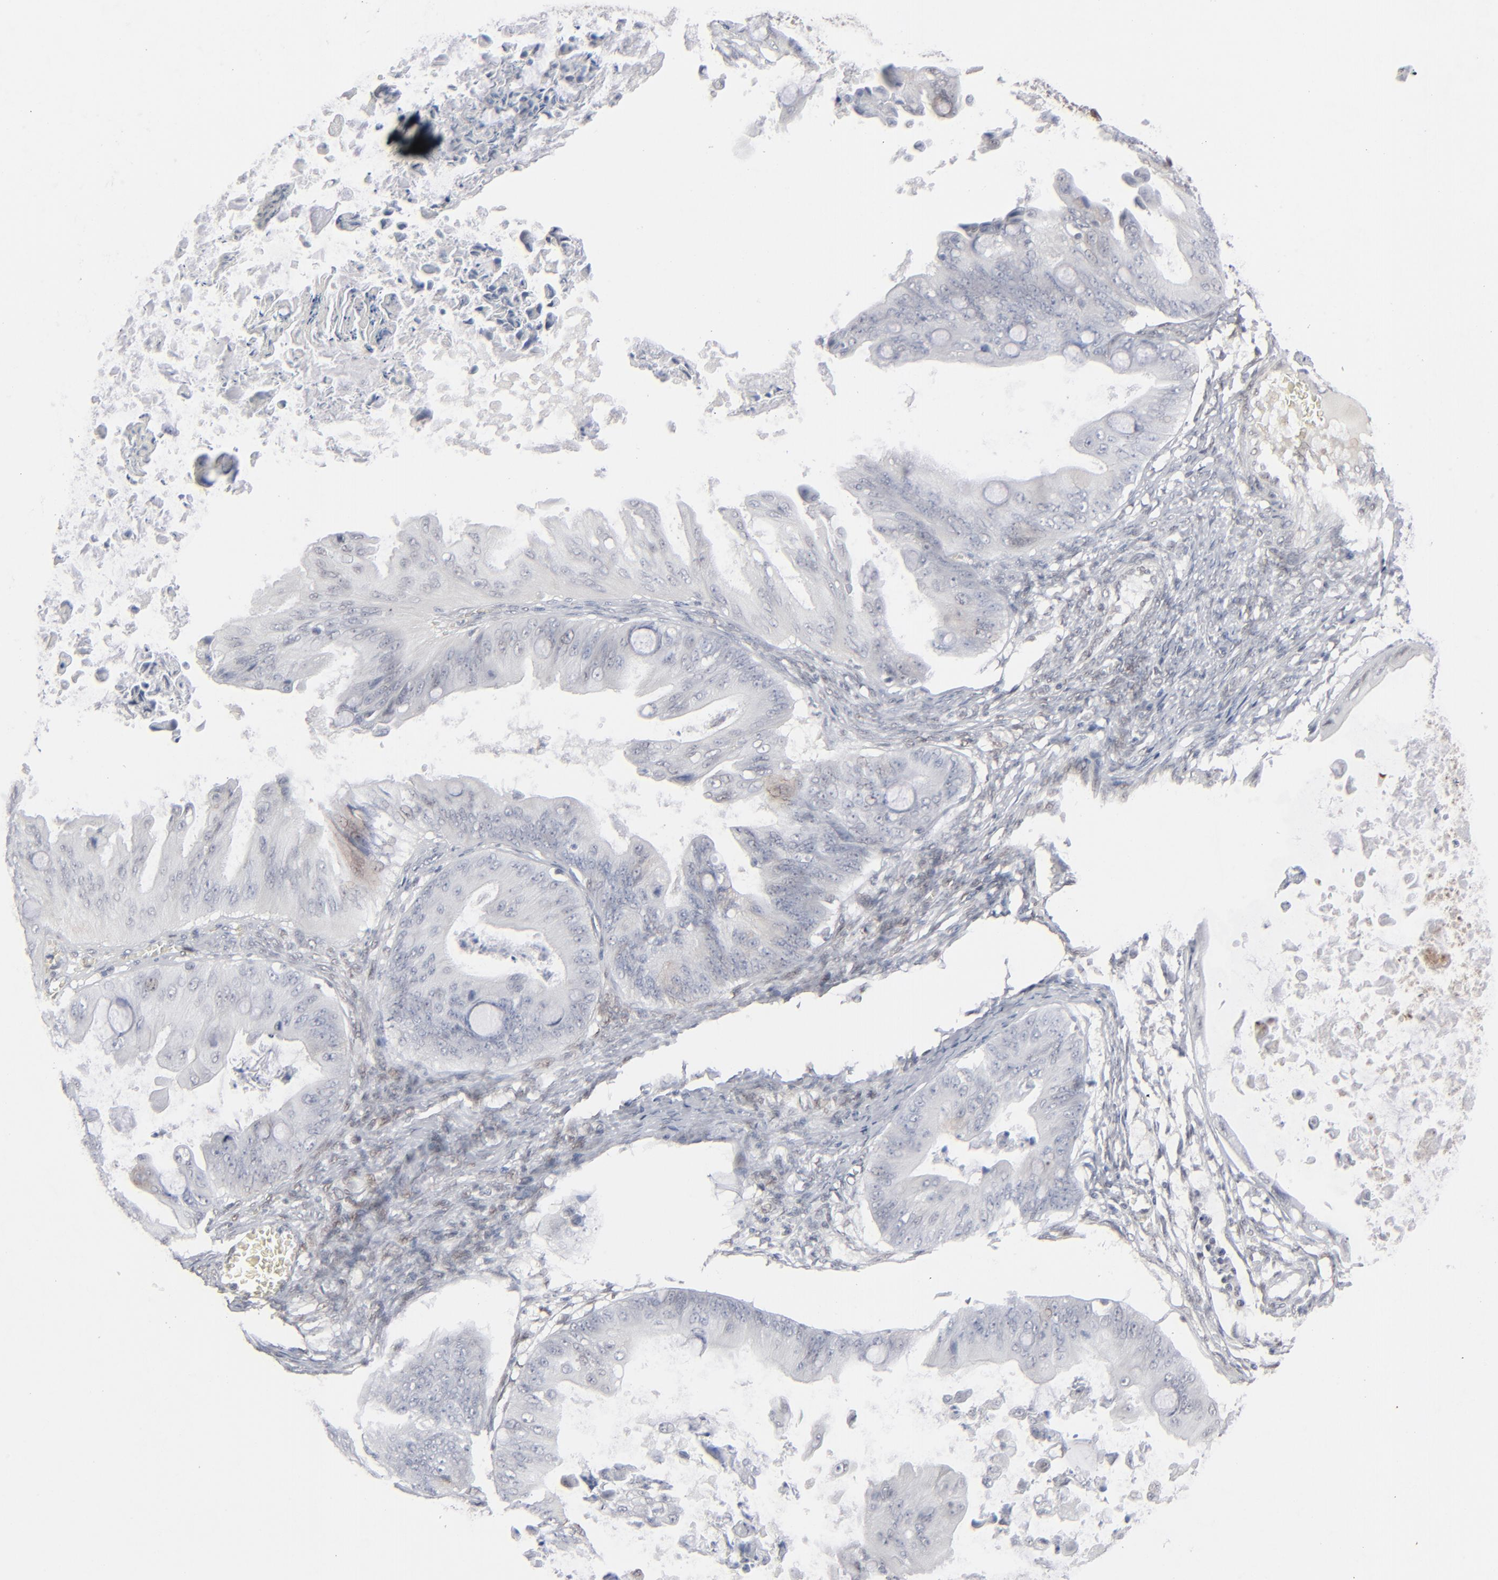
{"staining": {"intensity": "weak", "quantity": "<25%", "location": "cytoplasmic/membranous"}, "tissue": "ovarian cancer", "cell_type": "Tumor cells", "image_type": "cancer", "snomed": [{"axis": "morphology", "description": "Cystadenocarcinoma, mucinous, NOS"}, {"axis": "topography", "description": "Ovary"}], "caption": "High power microscopy photomicrograph of an immunohistochemistry (IHC) image of ovarian mucinous cystadenocarcinoma, revealing no significant expression in tumor cells.", "gene": "IRF9", "patient": {"sex": "female", "age": 37}}